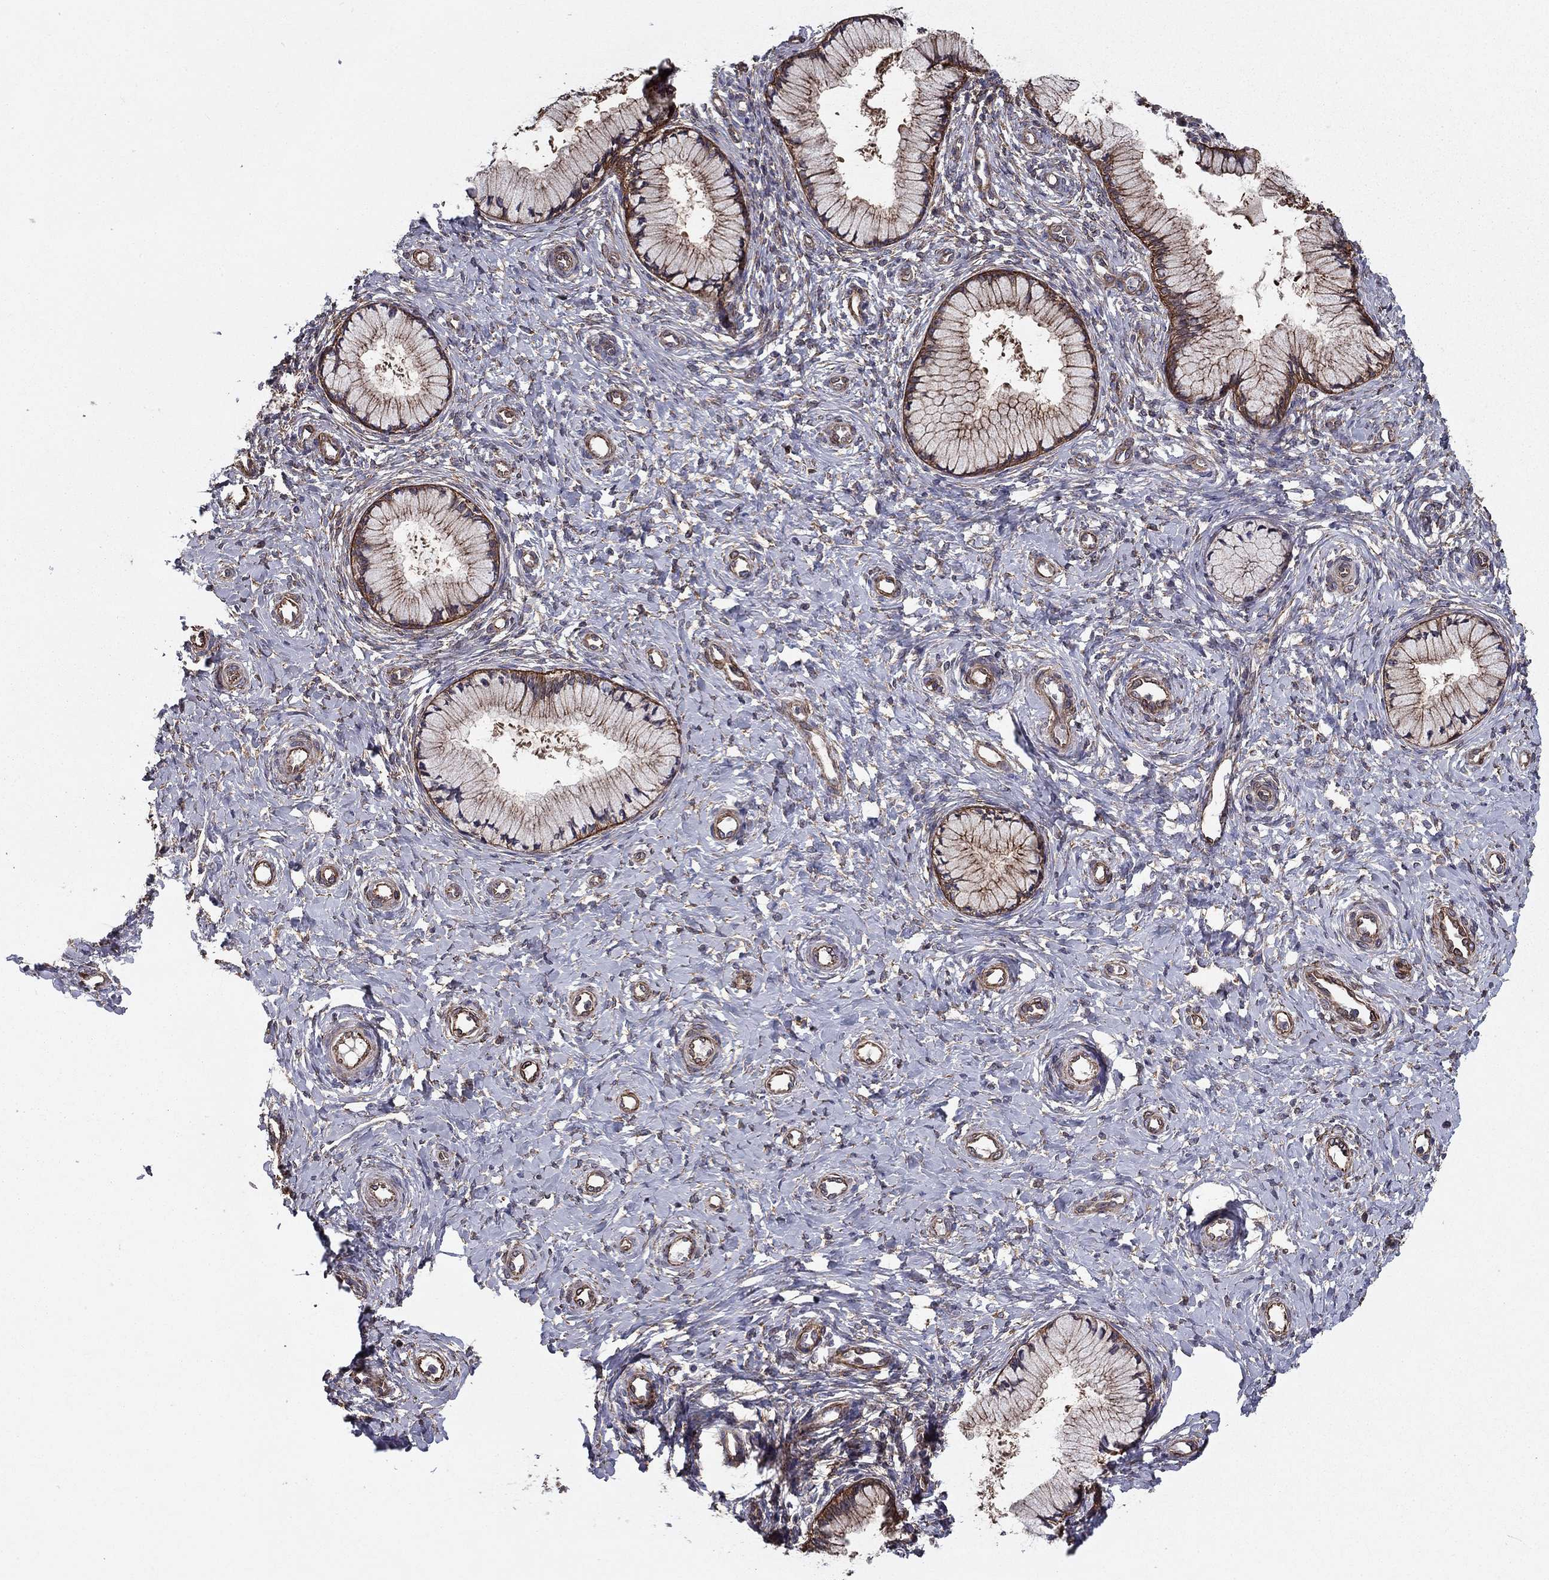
{"staining": {"intensity": "strong", "quantity": ">75%", "location": "cytoplasmic/membranous"}, "tissue": "cervix", "cell_type": "Glandular cells", "image_type": "normal", "snomed": [{"axis": "morphology", "description": "Normal tissue, NOS"}, {"axis": "topography", "description": "Cervix"}], "caption": "A brown stain shows strong cytoplasmic/membranous expression of a protein in glandular cells of normal human cervix.", "gene": "SHMT1", "patient": {"sex": "female", "age": 37}}